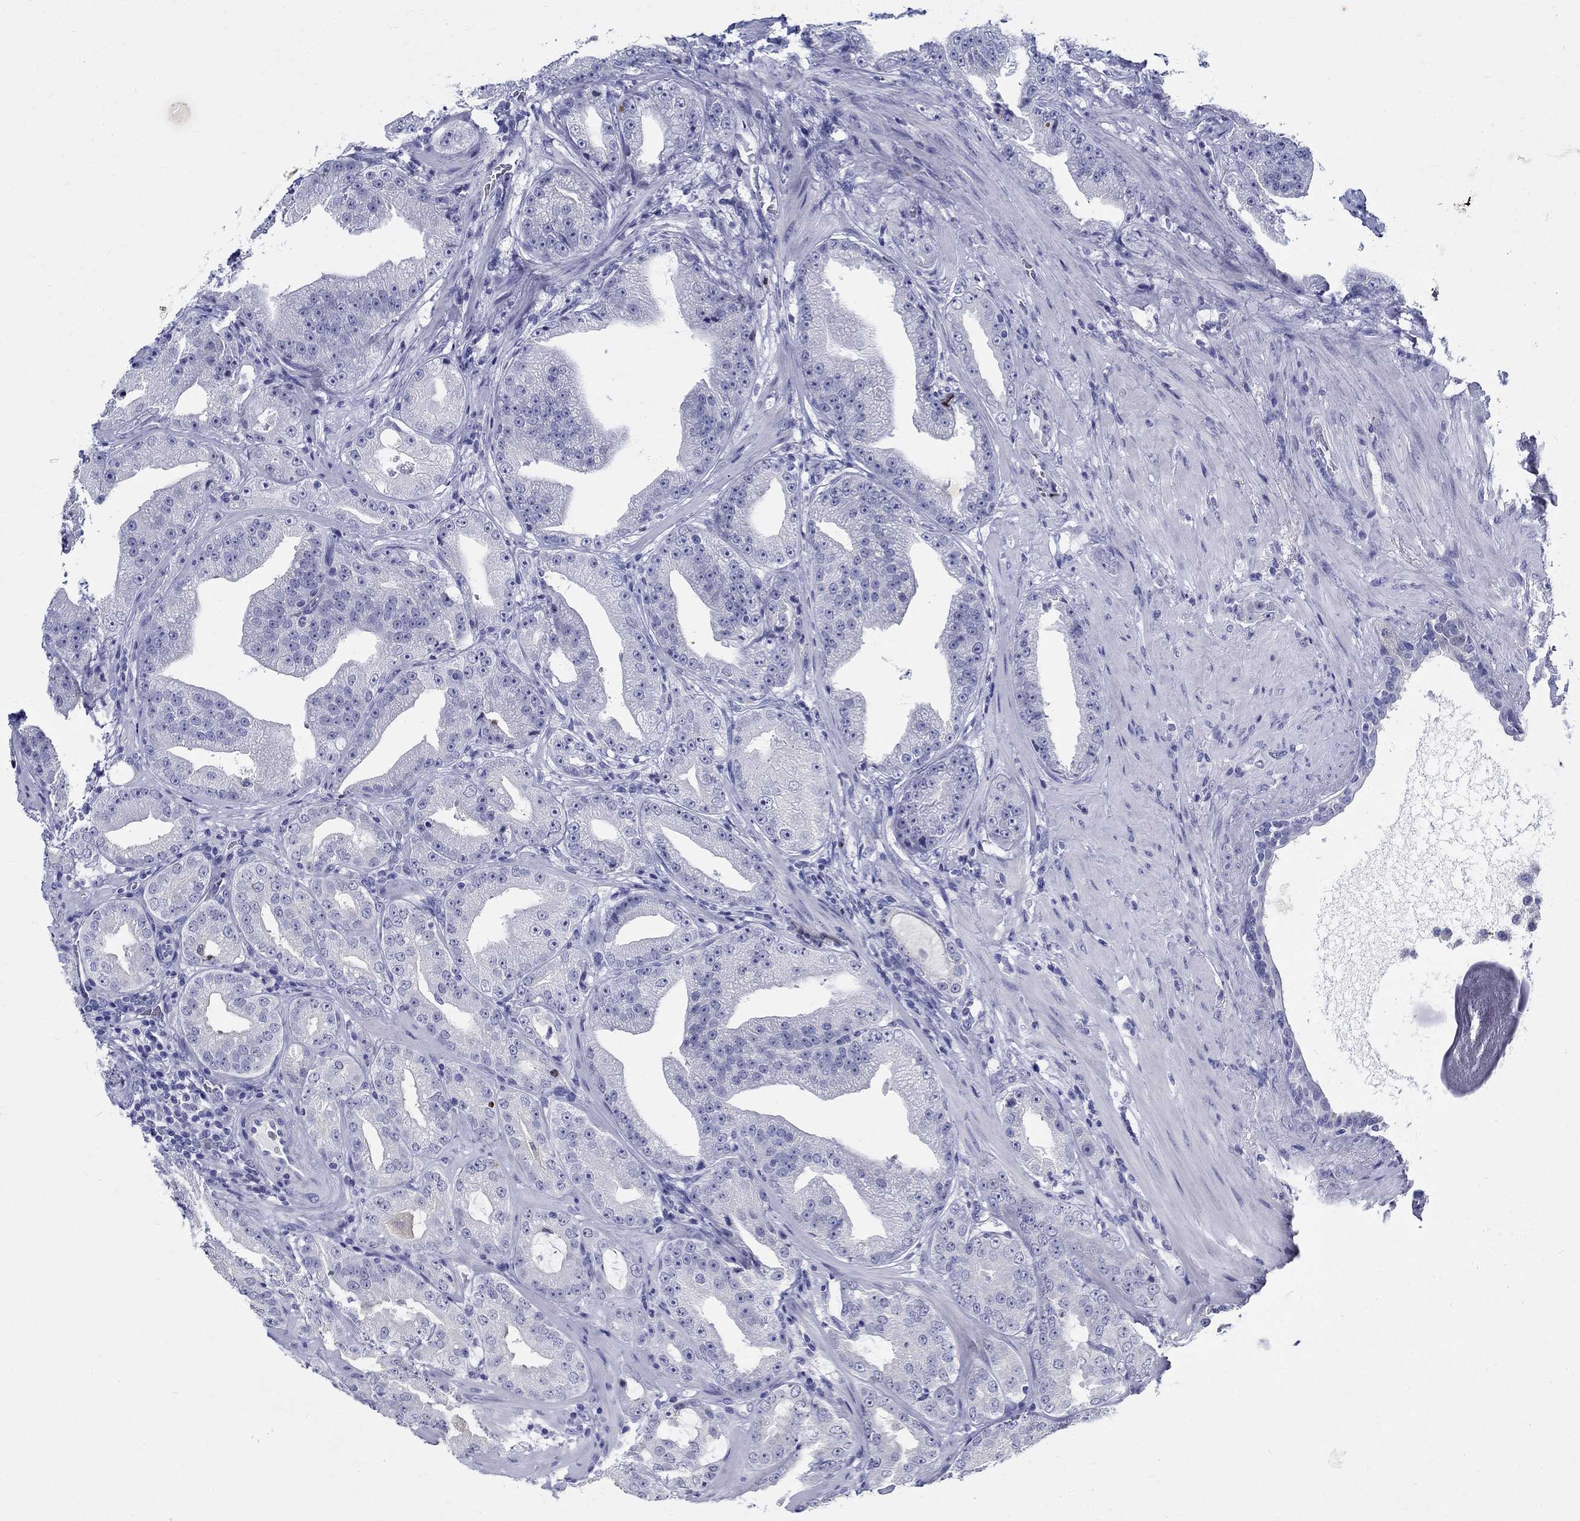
{"staining": {"intensity": "negative", "quantity": "none", "location": "none"}, "tissue": "prostate cancer", "cell_type": "Tumor cells", "image_type": "cancer", "snomed": [{"axis": "morphology", "description": "Adenocarcinoma, Low grade"}, {"axis": "topography", "description": "Prostate"}], "caption": "Micrograph shows no protein positivity in tumor cells of prostate cancer tissue.", "gene": "BSPRY", "patient": {"sex": "male", "age": 62}}